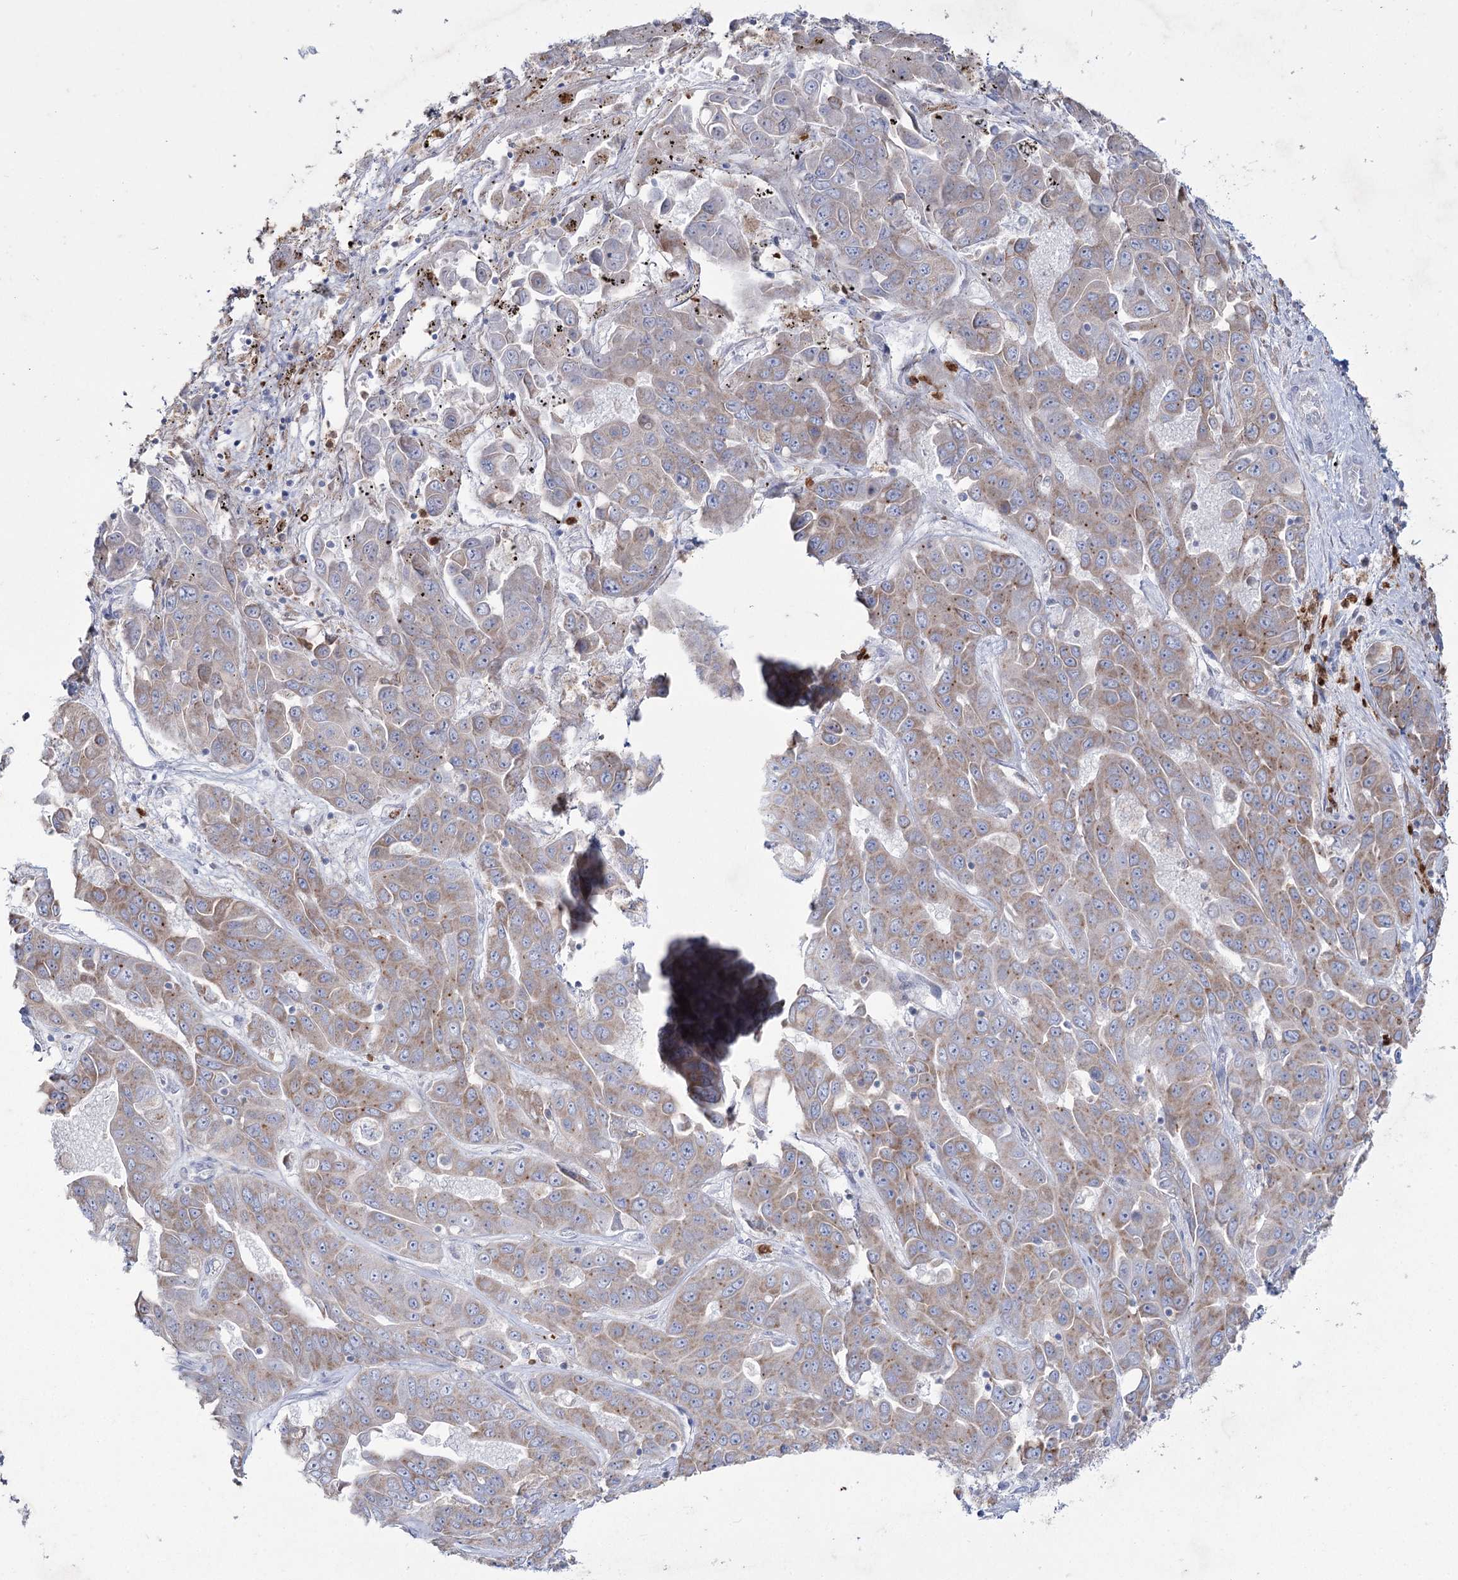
{"staining": {"intensity": "weak", "quantity": ">75%", "location": "cytoplasmic/membranous"}, "tissue": "liver cancer", "cell_type": "Tumor cells", "image_type": "cancer", "snomed": [{"axis": "morphology", "description": "Cholangiocarcinoma"}, {"axis": "topography", "description": "Liver"}], "caption": "This is a photomicrograph of IHC staining of liver cancer (cholangiocarcinoma), which shows weak staining in the cytoplasmic/membranous of tumor cells.", "gene": "NIPAL4", "patient": {"sex": "female", "age": 52}}